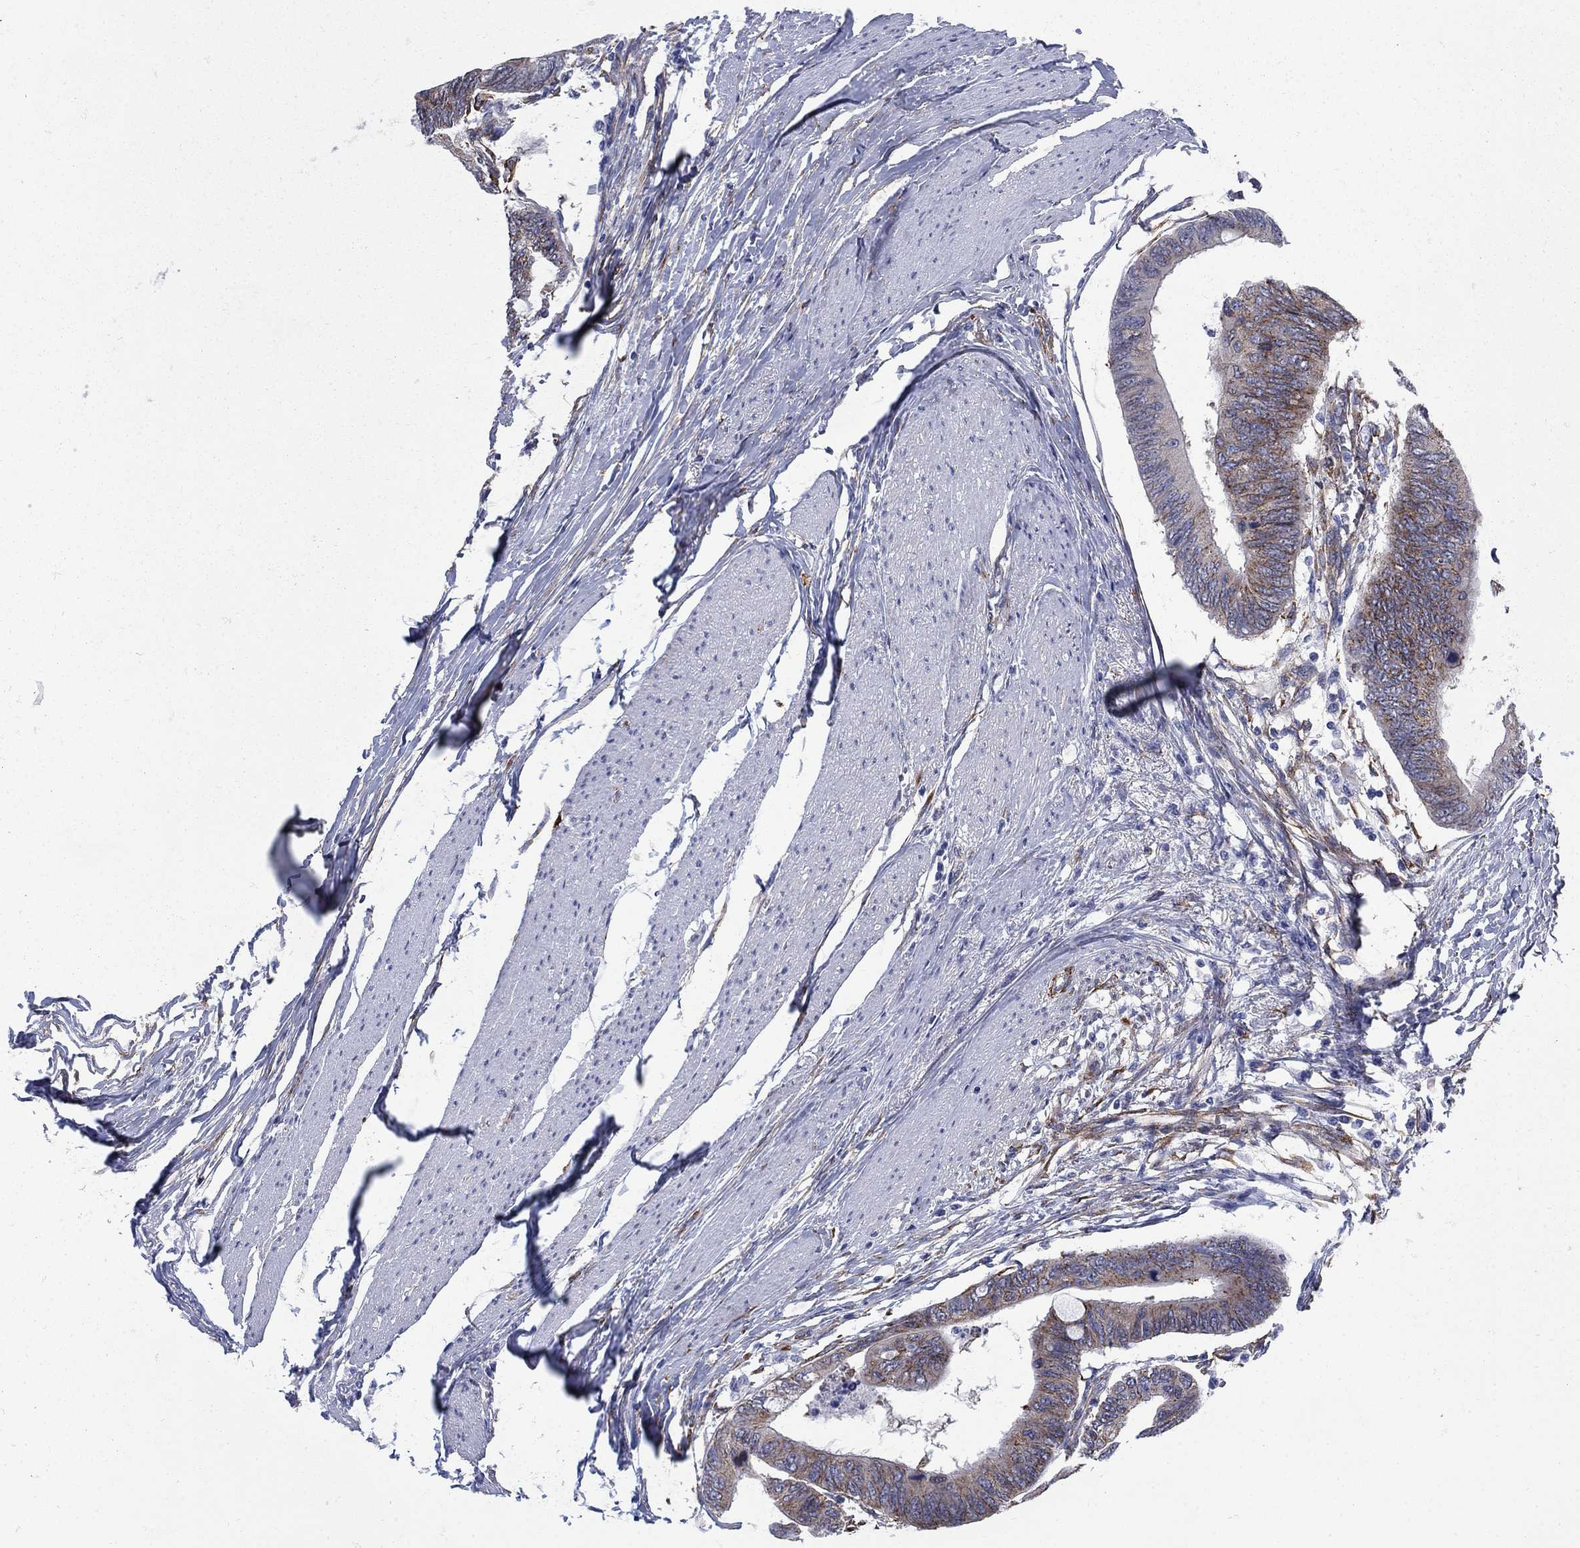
{"staining": {"intensity": "moderate", "quantity": "25%-75%", "location": "cytoplasmic/membranous"}, "tissue": "colorectal cancer", "cell_type": "Tumor cells", "image_type": "cancer", "snomed": [{"axis": "morphology", "description": "Normal tissue, NOS"}, {"axis": "morphology", "description": "Adenocarcinoma, NOS"}, {"axis": "topography", "description": "Rectum"}, {"axis": "topography", "description": "Peripheral nerve tissue"}], "caption": "A photomicrograph of colorectal cancer stained for a protein displays moderate cytoplasmic/membranous brown staining in tumor cells.", "gene": "SEPTIN8", "patient": {"sex": "male", "age": 92}}